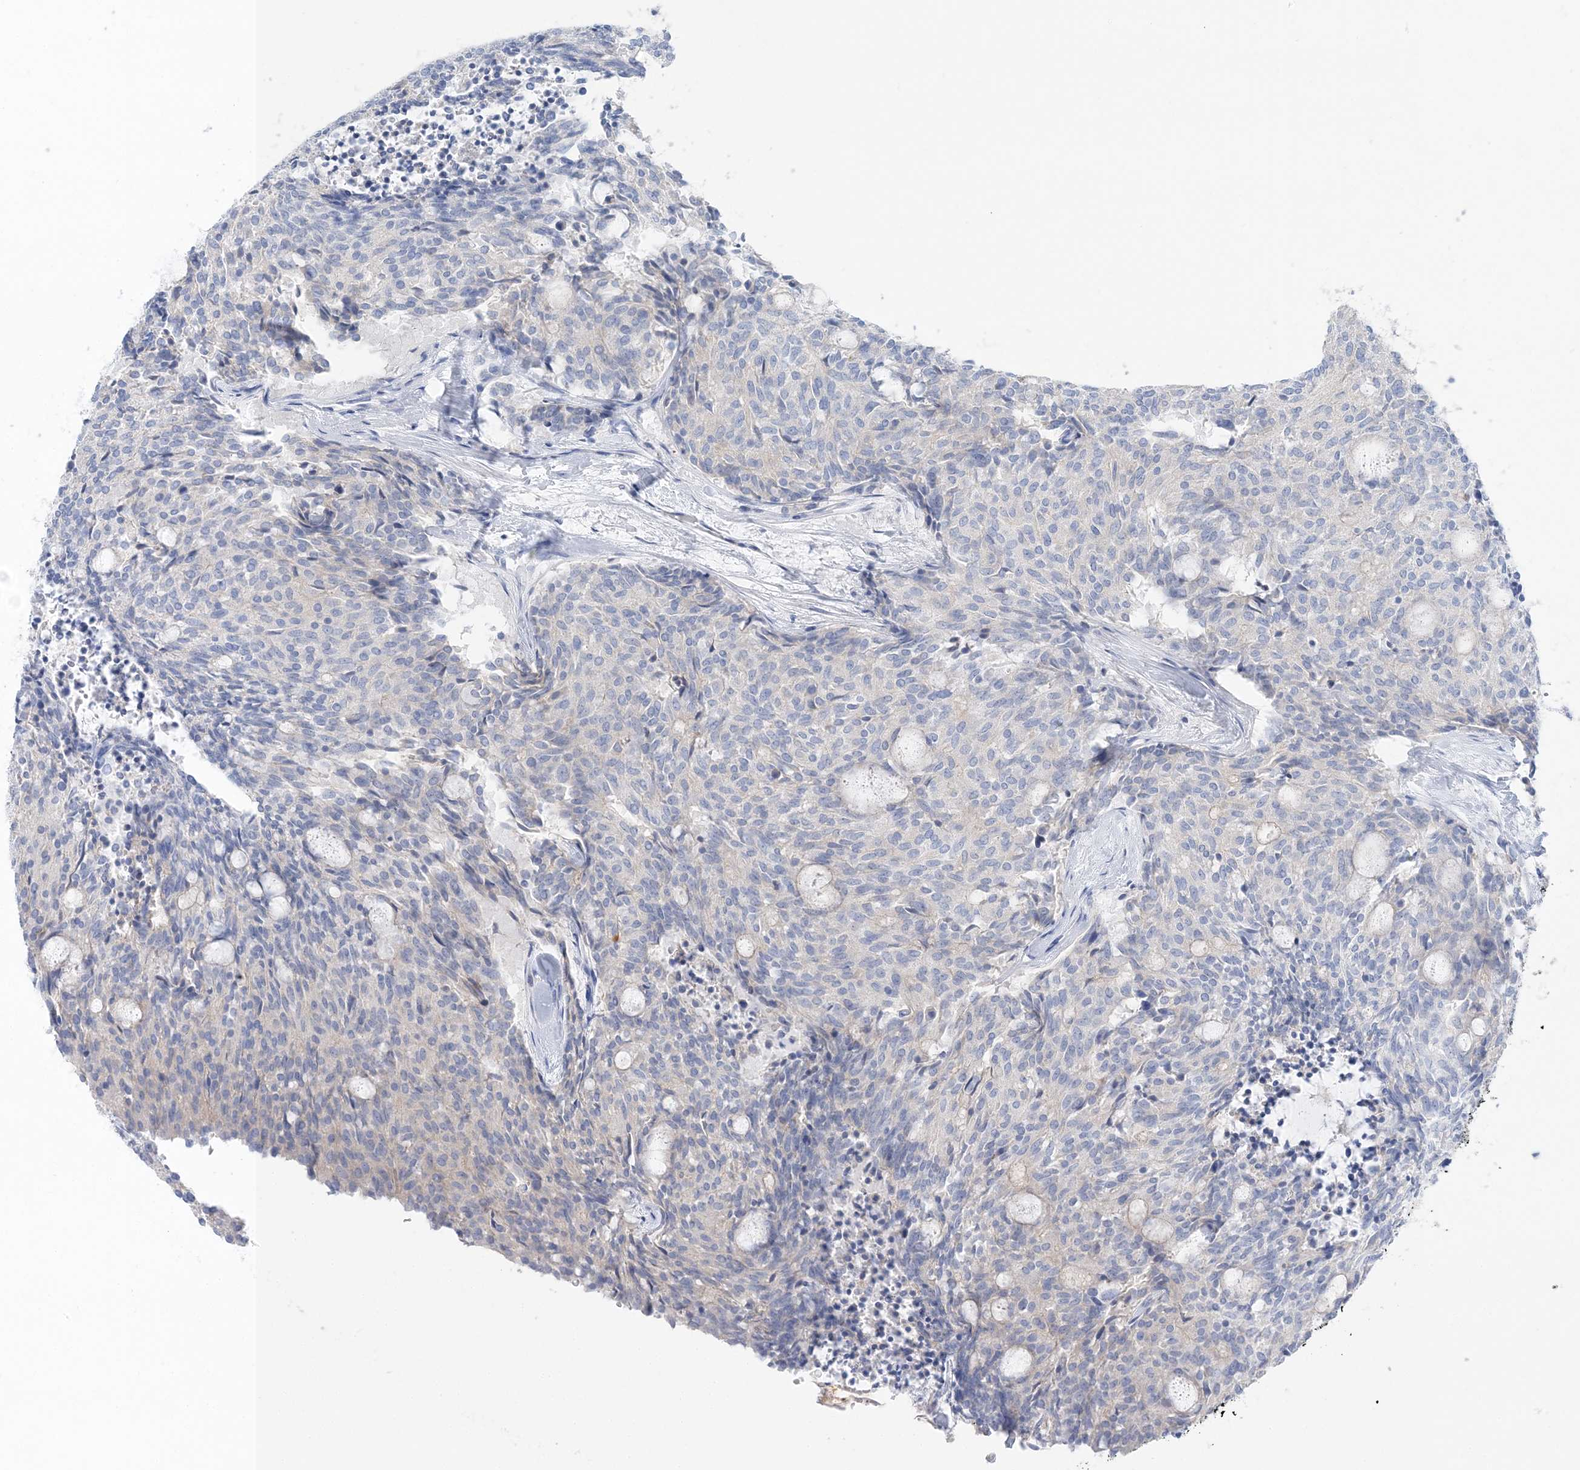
{"staining": {"intensity": "negative", "quantity": "none", "location": "none"}, "tissue": "carcinoid", "cell_type": "Tumor cells", "image_type": "cancer", "snomed": [{"axis": "morphology", "description": "Carcinoid, malignant, NOS"}, {"axis": "topography", "description": "Pancreas"}], "caption": "Tumor cells show no significant positivity in carcinoid (malignant).", "gene": "SLC5A6", "patient": {"sex": "female", "age": 54}}